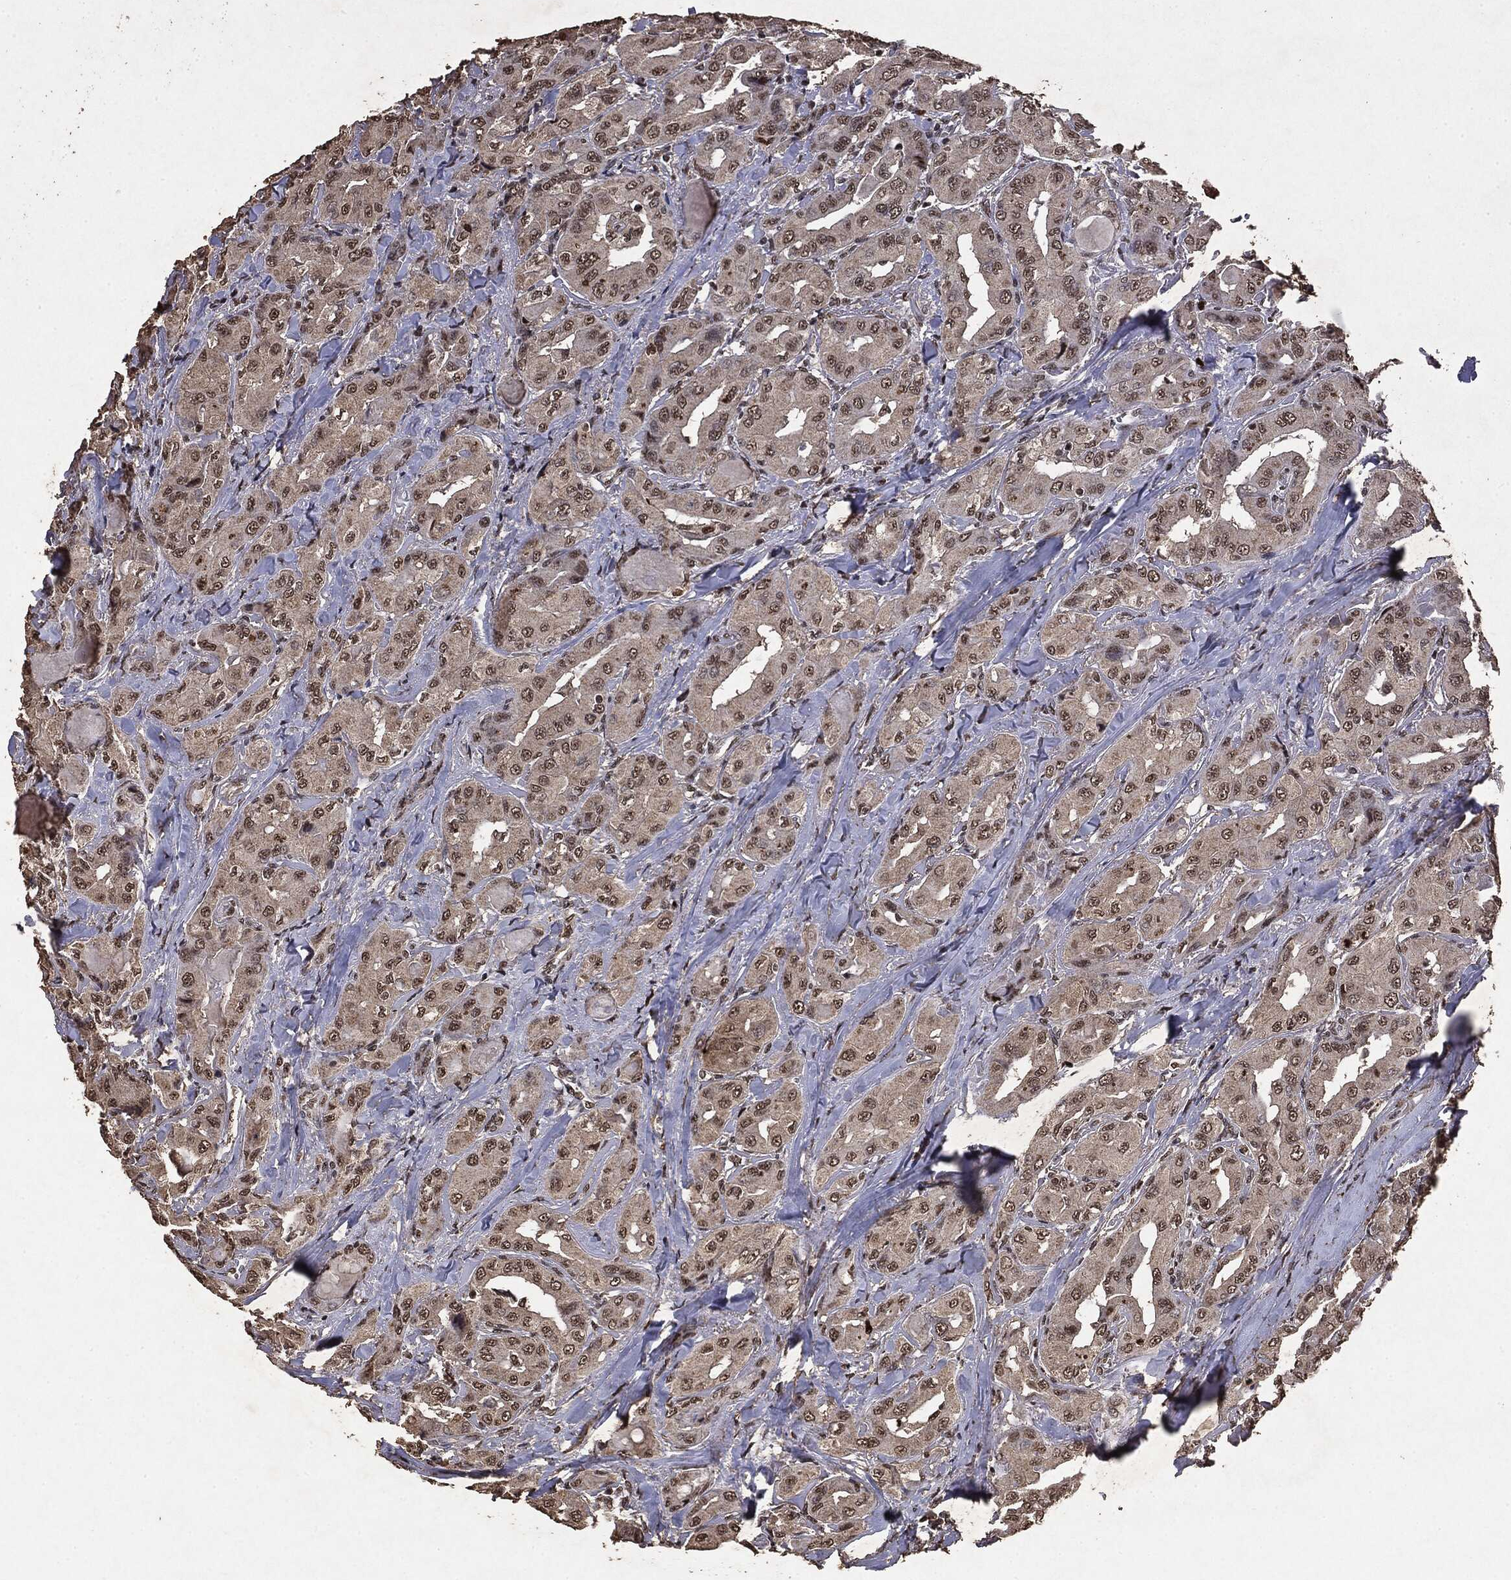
{"staining": {"intensity": "weak", "quantity": "25%-75%", "location": "nuclear"}, "tissue": "thyroid cancer", "cell_type": "Tumor cells", "image_type": "cancer", "snomed": [{"axis": "morphology", "description": "Normal tissue, NOS"}, {"axis": "morphology", "description": "Papillary adenocarcinoma, NOS"}, {"axis": "topography", "description": "Thyroid gland"}], "caption": "High-power microscopy captured an immunohistochemistry image of thyroid cancer, revealing weak nuclear staining in approximately 25%-75% of tumor cells.", "gene": "RAD18", "patient": {"sex": "female", "age": 66}}